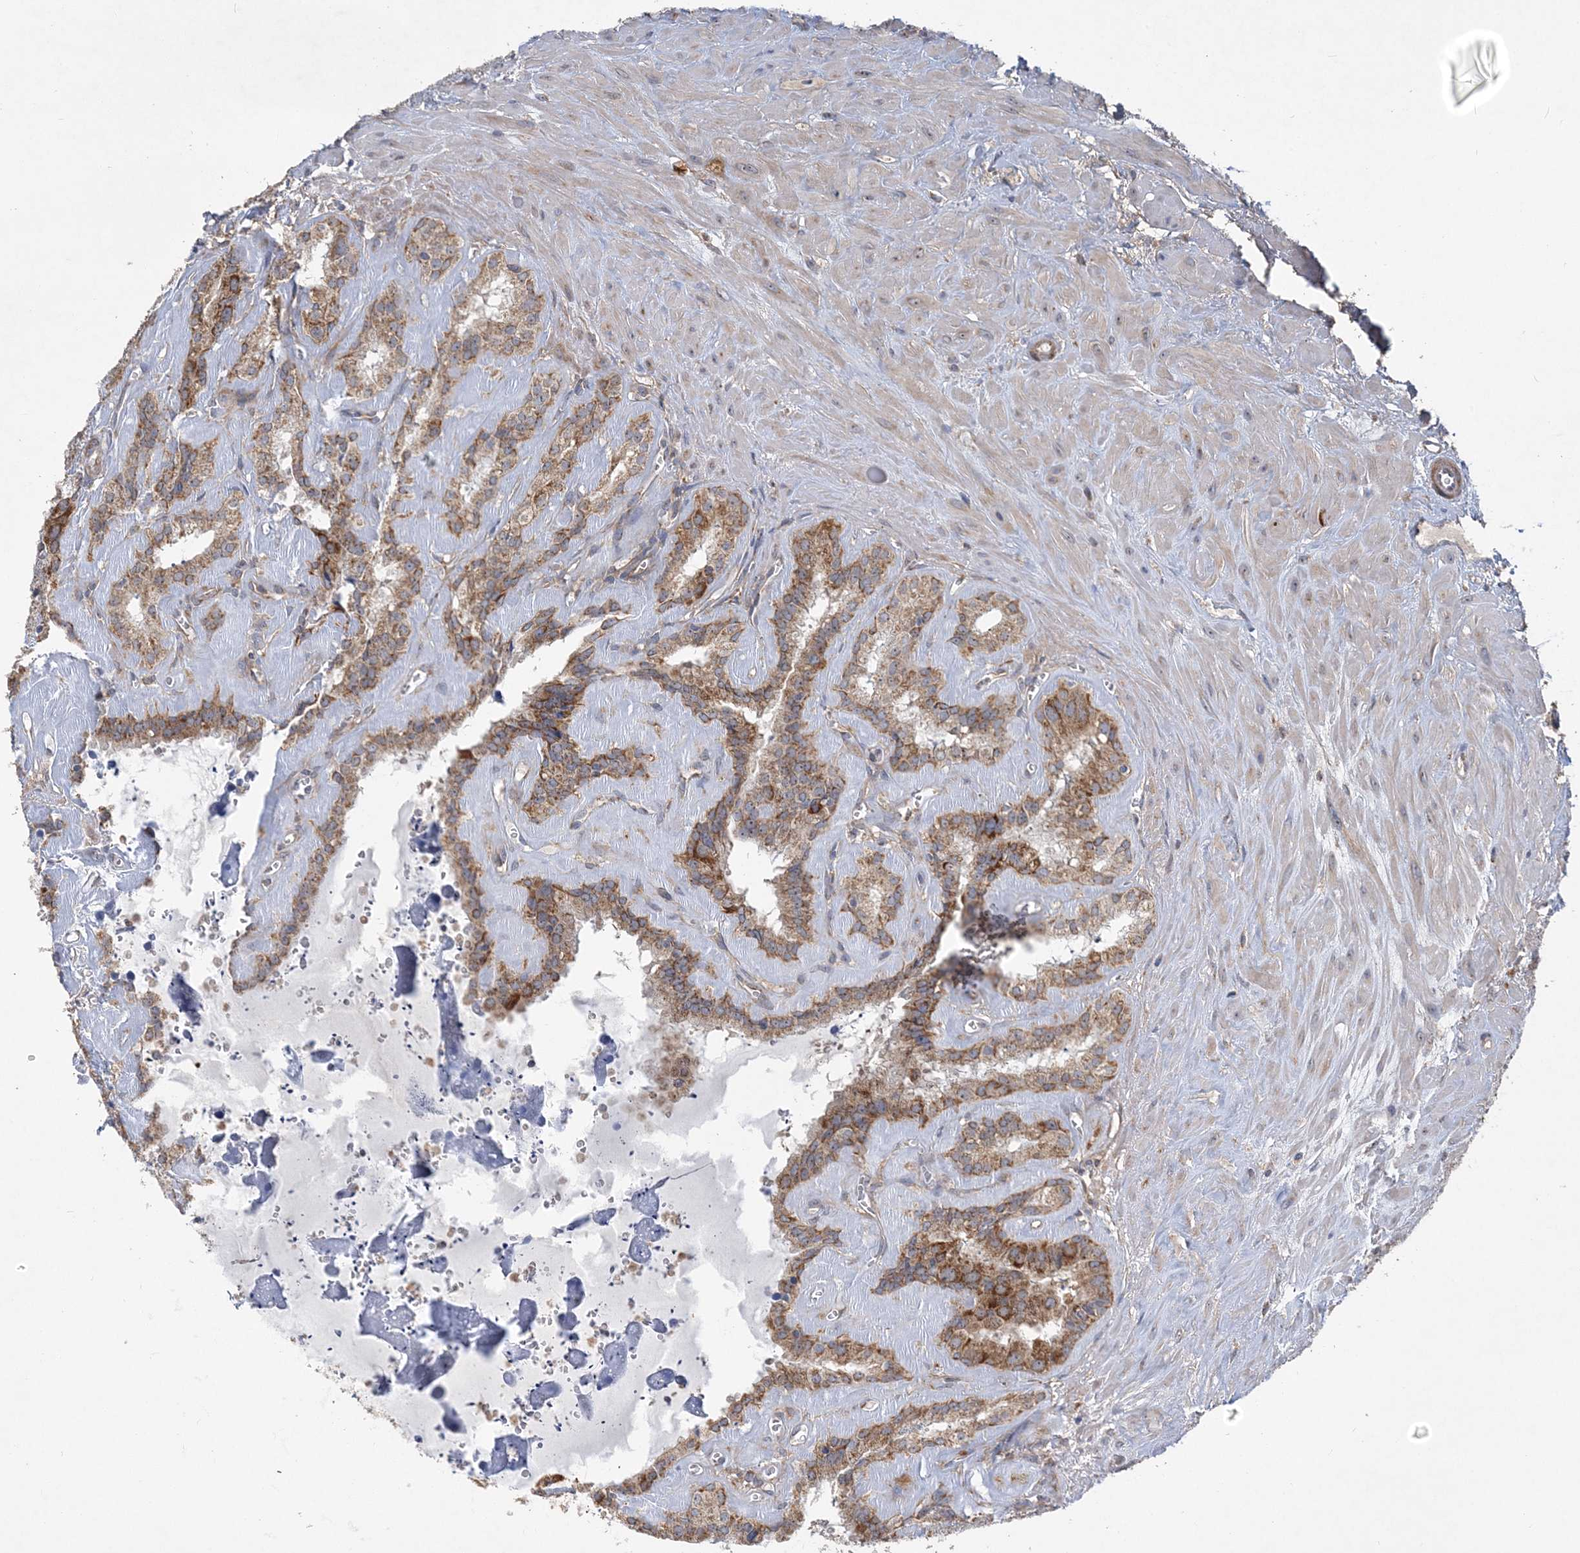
{"staining": {"intensity": "moderate", "quantity": ">75%", "location": "cytoplasmic/membranous,nuclear"}, "tissue": "seminal vesicle", "cell_type": "Glandular cells", "image_type": "normal", "snomed": [{"axis": "morphology", "description": "Normal tissue, NOS"}, {"axis": "topography", "description": "Prostate"}, {"axis": "topography", "description": "Seminal veicle"}], "caption": "DAB immunohistochemical staining of benign seminal vesicle exhibits moderate cytoplasmic/membranous,nuclear protein positivity in approximately >75% of glandular cells.", "gene": "FEZ2", "patient": {"sex": "male", "age": 59}}